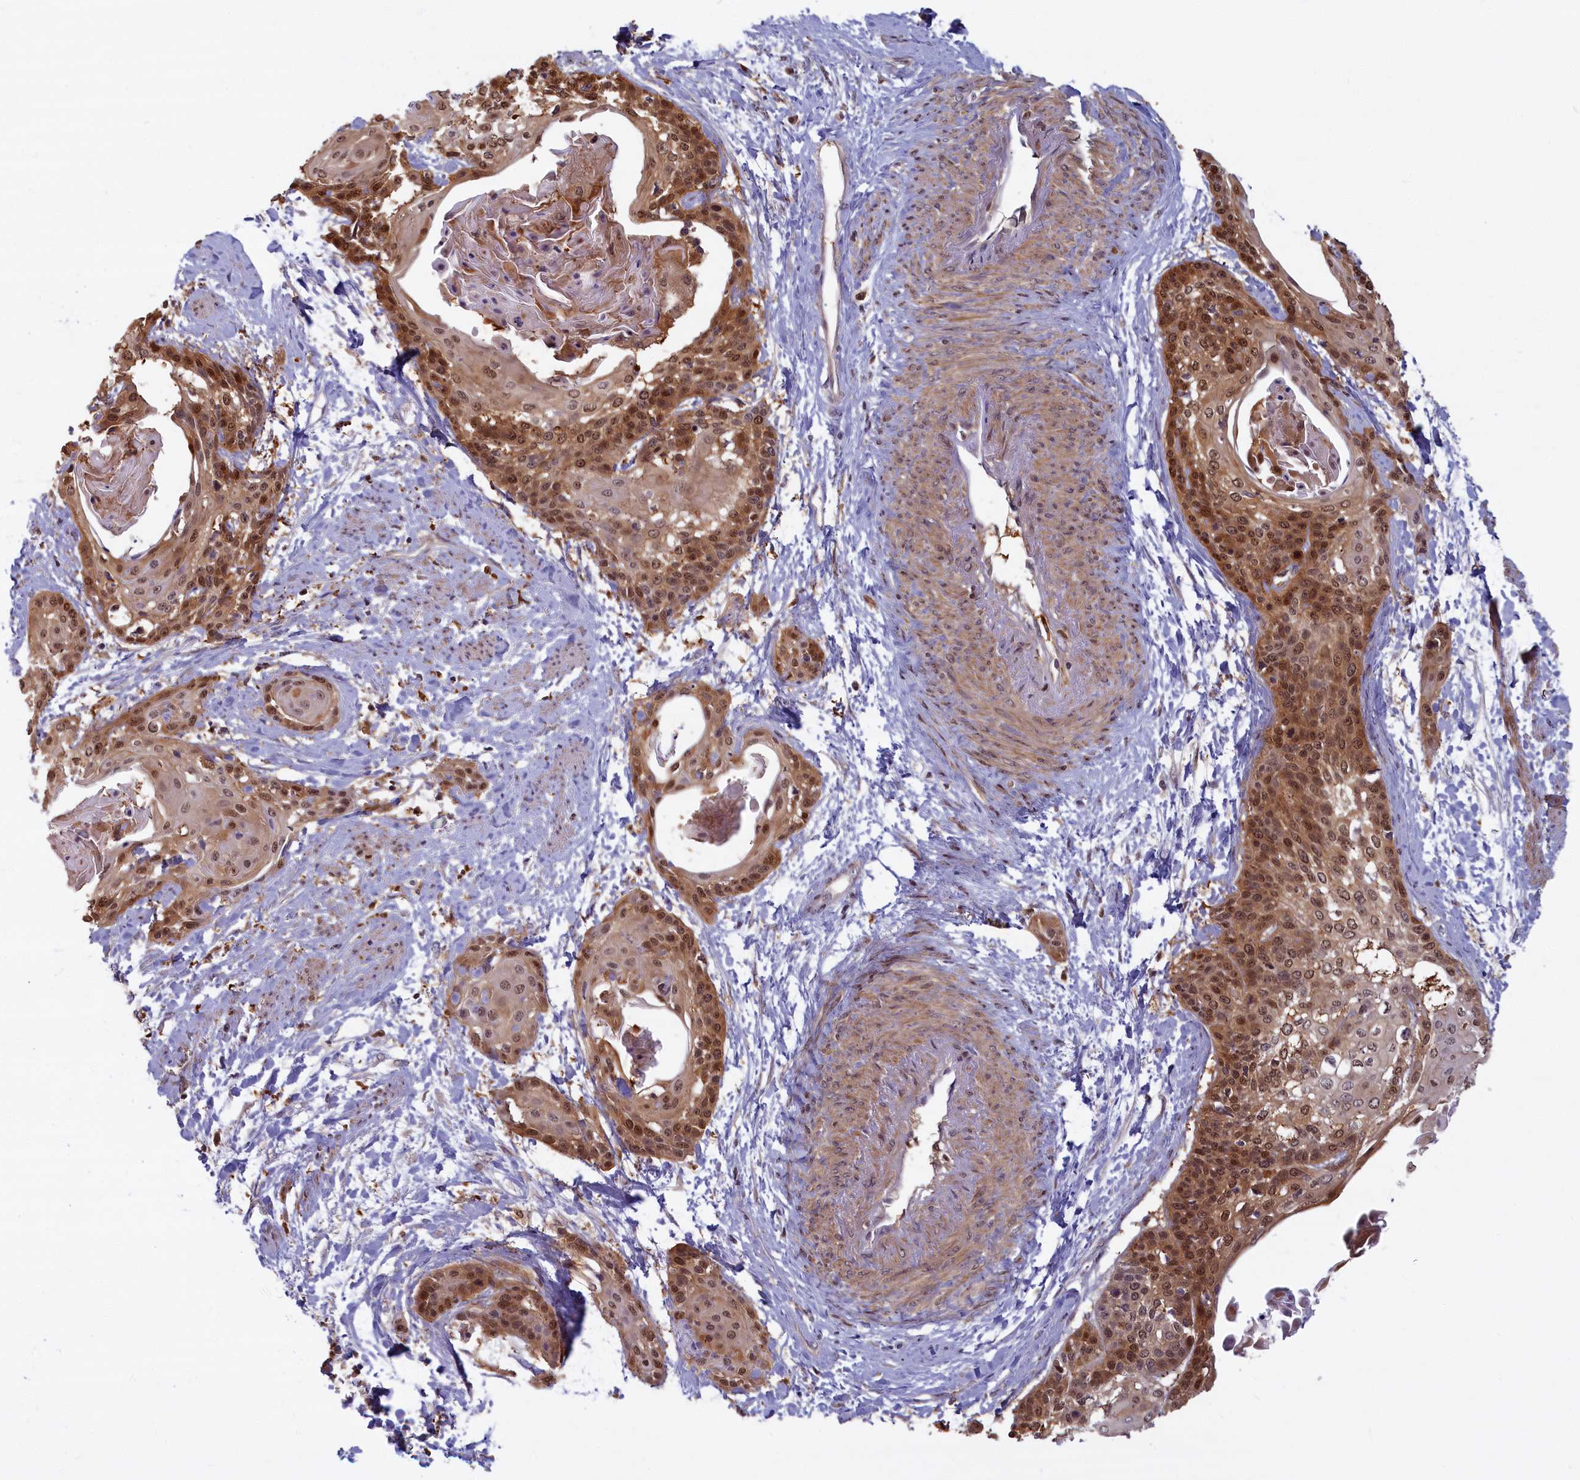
{"staining": {"intensity": "strong", "quantity": "25%-75%", "location": "cytoplasmic/membranous,nuclear"}, "tissue": "cervical cancer", "cell_type": "Tumor cells", "image_type": "cancer", "snomed": [{"axis": "morphology", "description": "Squamous cell carcinoma, NOS"}, {"axis": "topography", "description": "Cervix"}], "caption": "Cervical cancer stained with immunohistochemistry (IHC) exhibits strong cytoplasmic/membranous and nuclear staining in approximately 25%-75% of tumor cells. The staining is performed using DAB brown chromogen to label protein expression. The nuclei are counter-stained blue using hematoxylin.", "gene": "BLVRB", "patient": {"sex": "female", "age": 57}}